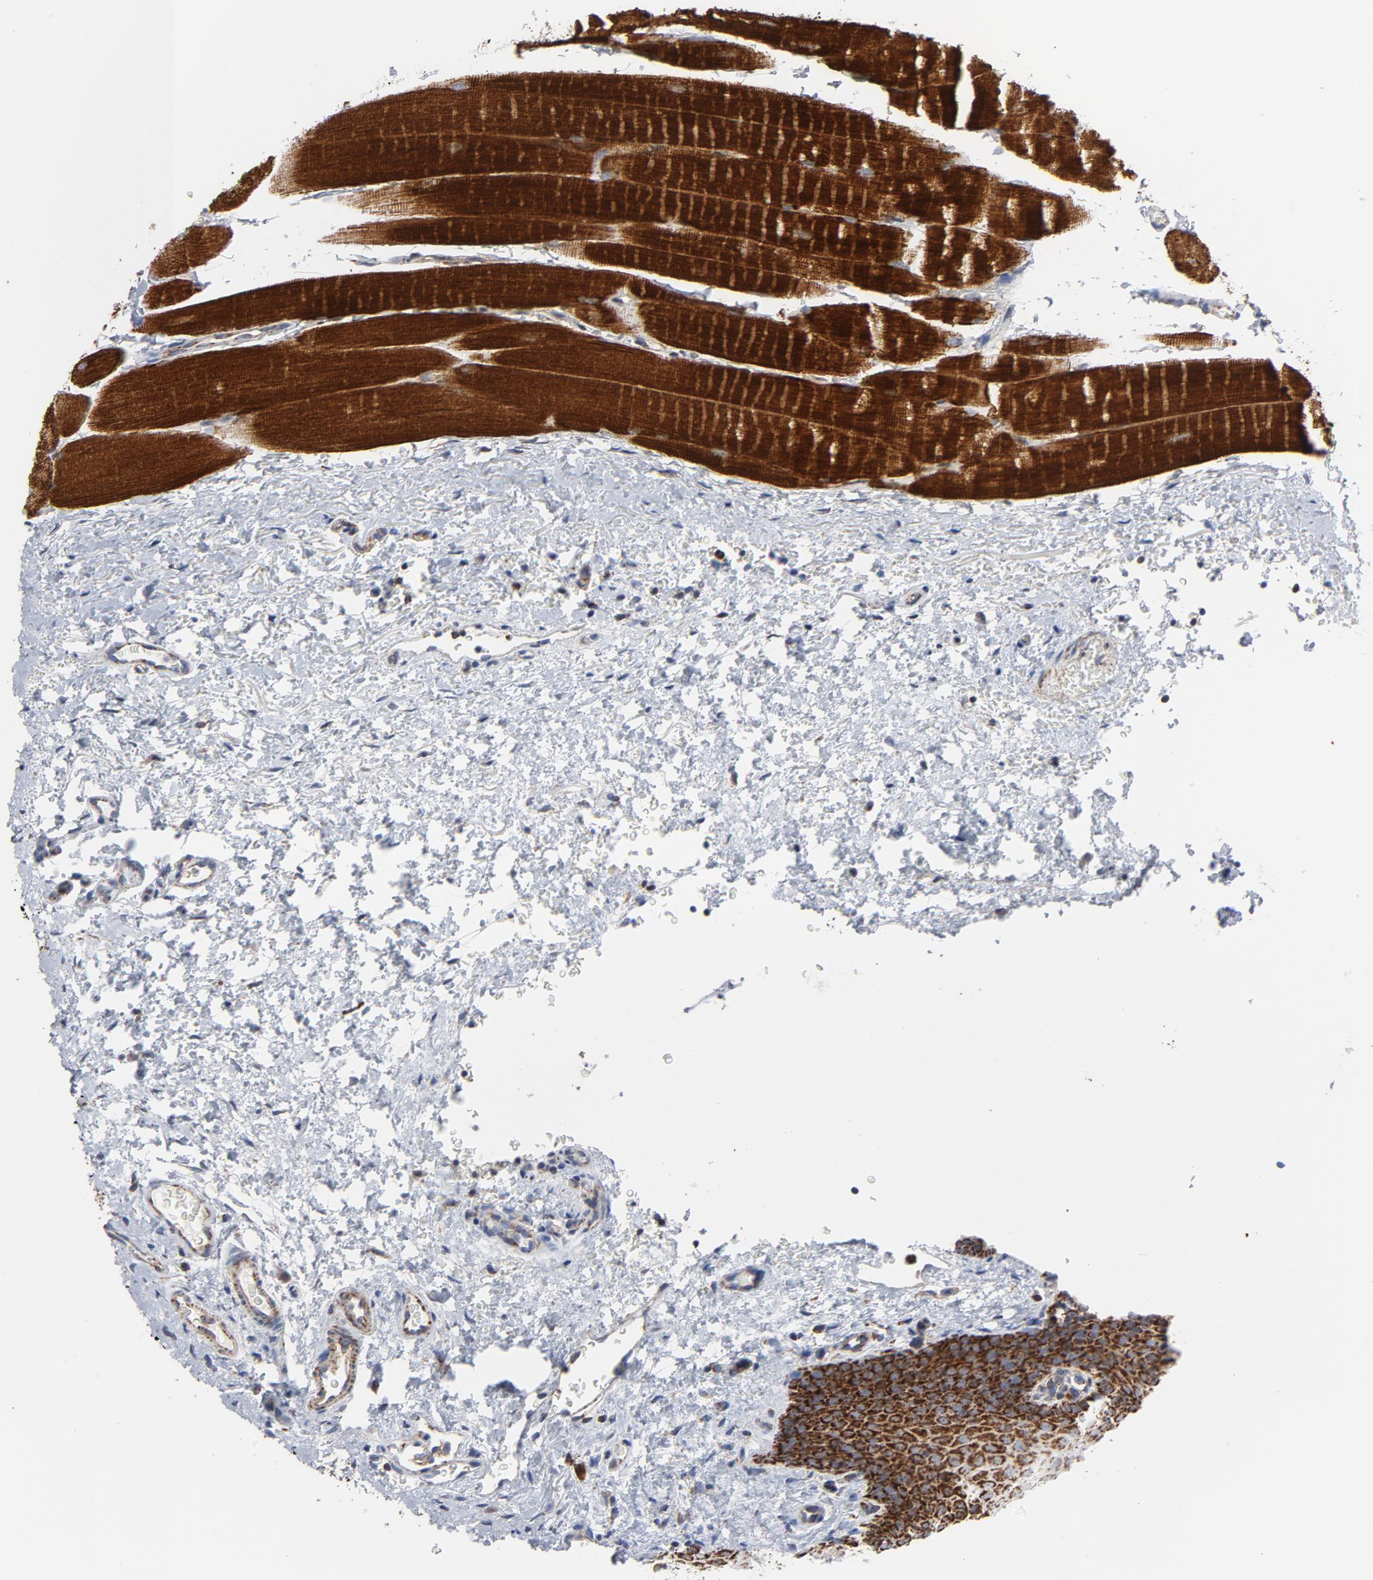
{"staining": {"intensity": "strong", "quantity": "25%-75%", "location": "cytoplasmic/membranous"}, "tissue": "oral mucosa", "cell_type": "Squamous epithelial cells", "image_type": "normal", "snomed": [{"axis": "morphology", "description": "Normal tissue, NOS"}, {"axis": "topography", "description": "Oral tissue"}], "caption": "Squamous epithelial cells show high levels of strong cytoplasmic/membranous positivity in about 25%-75% of cells in benign oral mucosa.", "gene": "CYCS", "patient": {"sex": "male", "age": 20}}